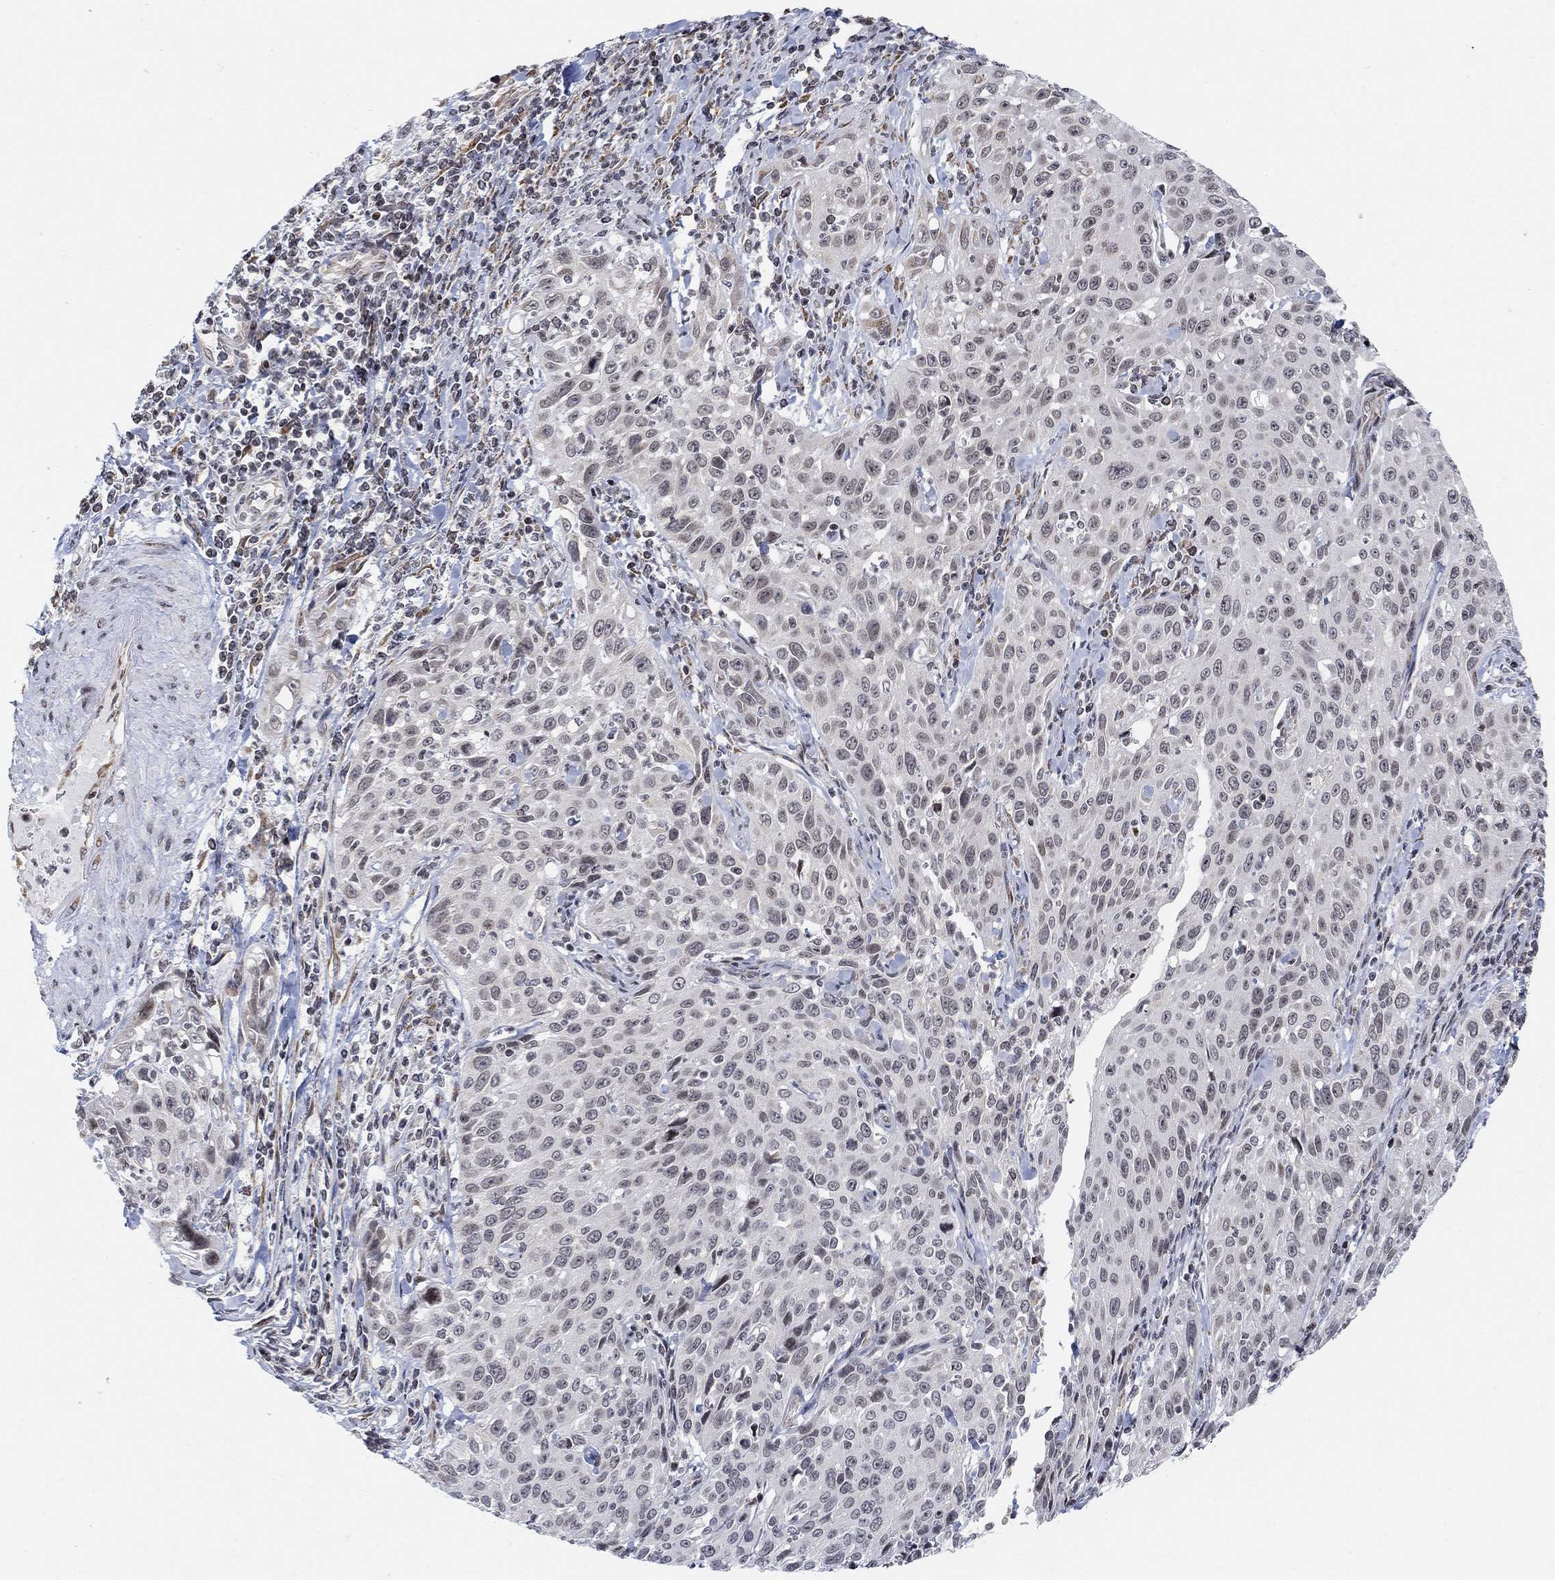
{"staining": {"intensity": "negative", "quantity": "none", "location": "none"}, "tissue": "cervical cancer", "cell_type": "Tumor cells", "image_type": "cancer", "snomed": [{"axis": "morphology", "description": "Squamous cell carcinoma, NOS"}, {"axis": "topography", "description": "Cervix"}], "caption": "Immunohistochemical staining of human cervical squamous cell carcinoma displays no significant expression in tumor cells. (DAB immunohistochemistry (IHC) visualized using brightfield microscopy, high magnification).", "gene": "ABHD14A", "patient": {"sex": "female", "age": 26}}